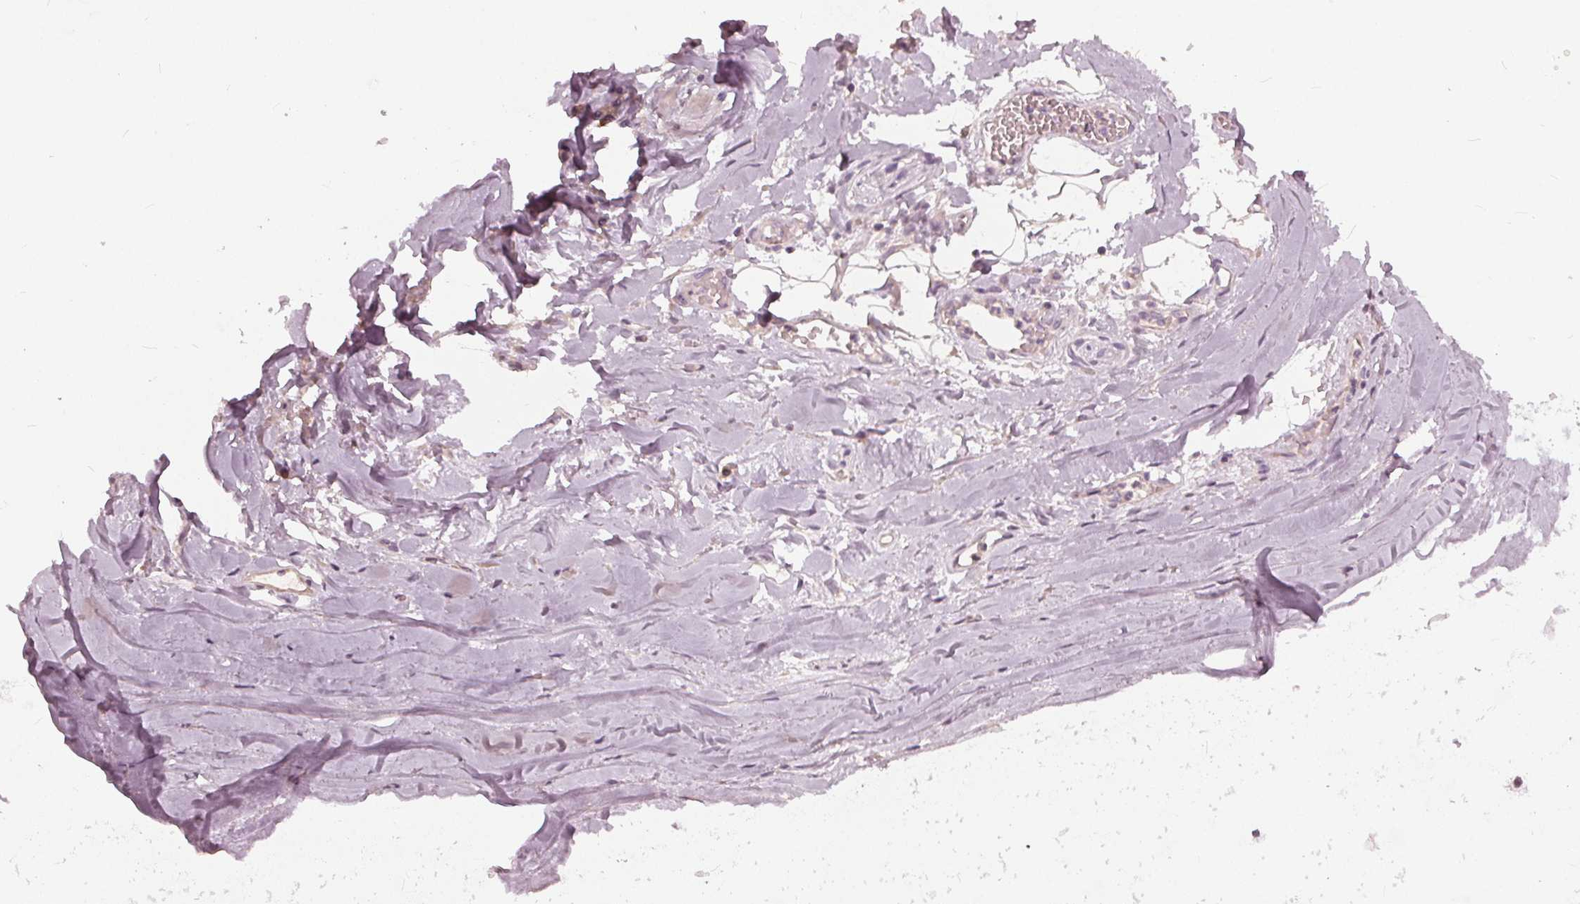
{"staining": {"intensity": "negative", "quantity": "none", "location": "none"}, "tissue": "adipose tissue", "cell_type": "Adipocytes", "image_type": "normal", "snomed": [{"axis": "morphology", "description": "Normal tissue, NOS"}, {"axis": "topography", "description": "Cartilage tissue"}, {"axis": "topography", "description": "Nasopharynx"}, {"axis": "topography", "description": "Thyroid gland"}], "caption": "High magnification brightfield microscopy of benign adipose tissue stained with DAB (brown) and counterstained with hematoxylin (blue): adipocytes show no significant expression. (Stains: DAB (3,3'-diaminobenzidine) immunohistochemistry with hematoxylin counter stain, Microscopy: brightfield microscopy at high magnification).", "gene": "KLK13", "patient": {"sex": "male", "age": 63}}